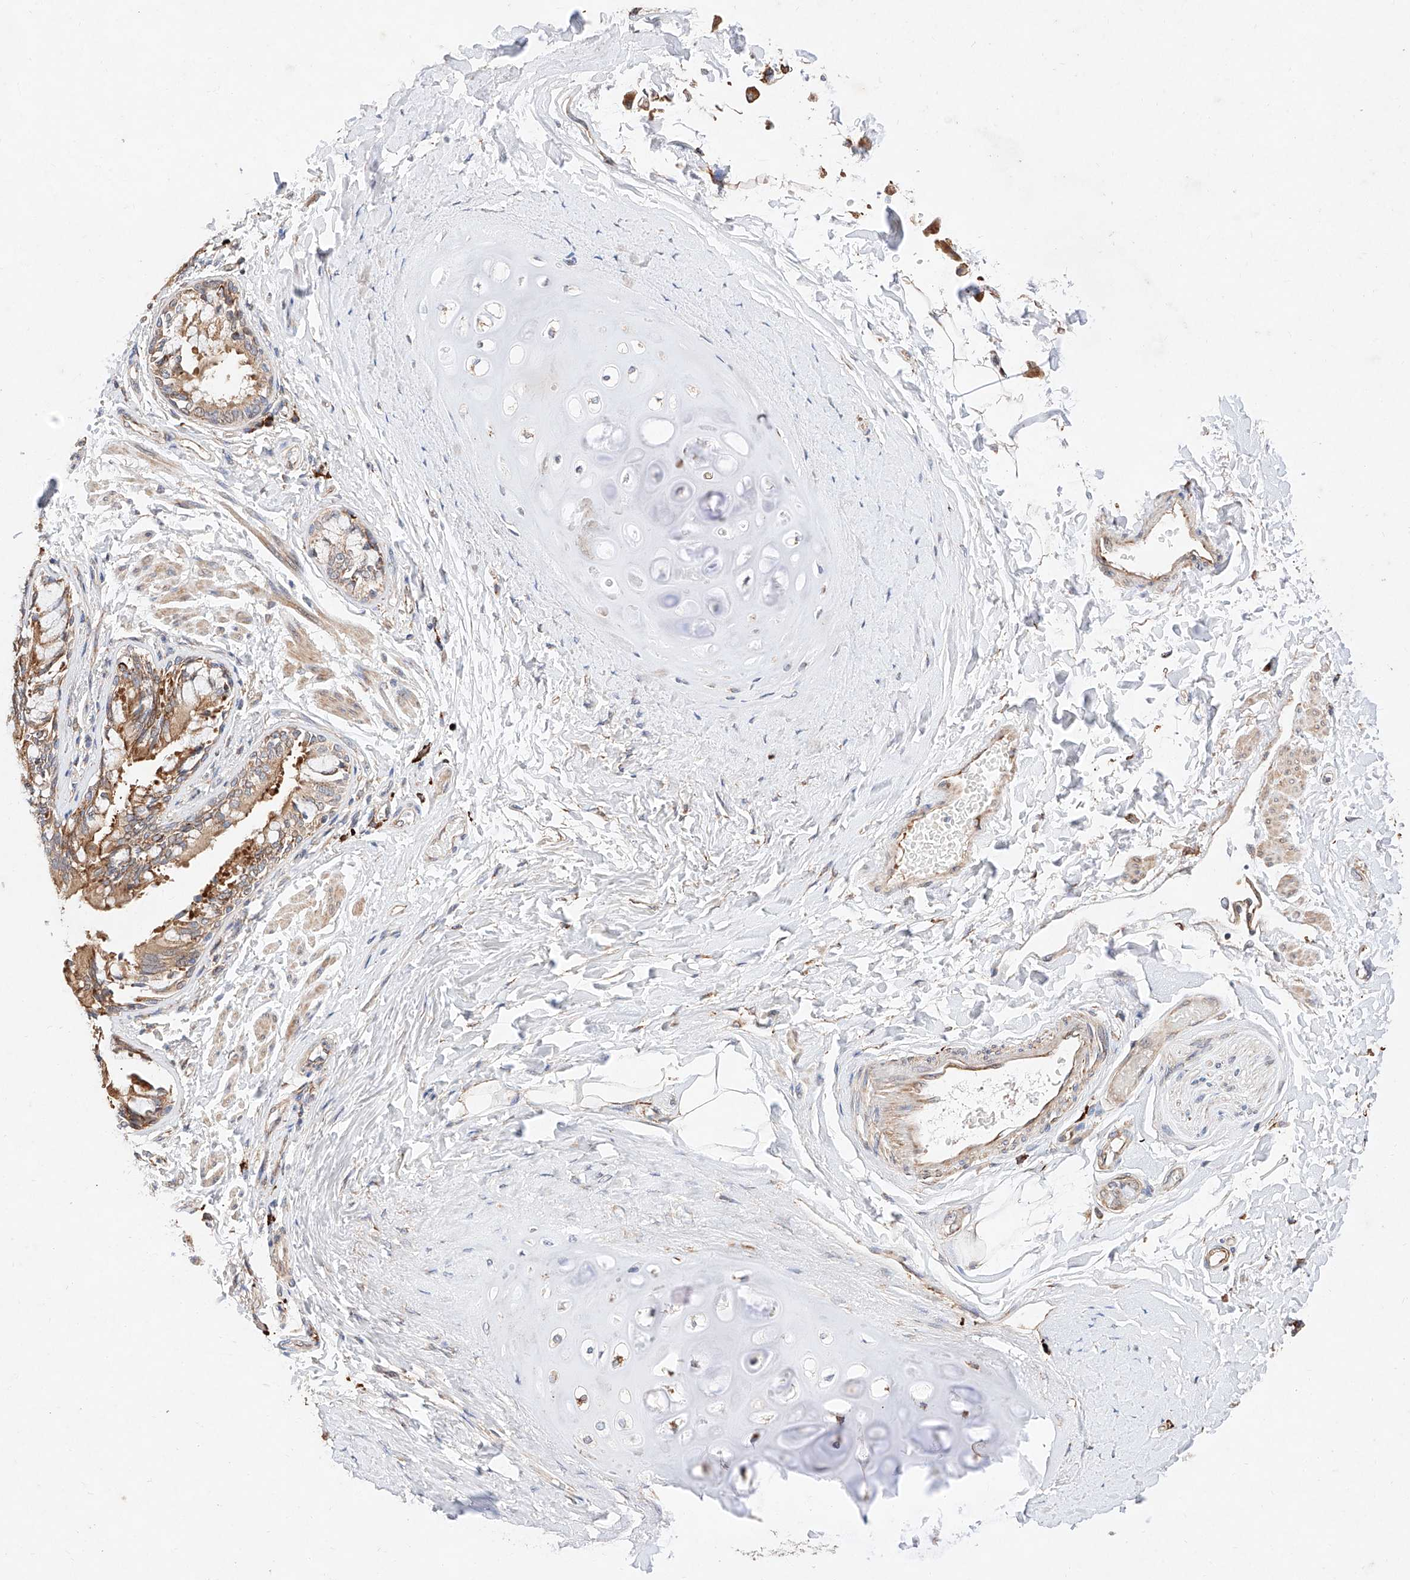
{"staining": {"intensity": "strong", "quantity": ">75%", "location": "cytoplasmic/membranous"}, "tissue": "bronchus", "cell_type": "Respiratory epithelial cells", "image_type": "normal", "snomed": [{"axis": "morphology", "description": "Normal tissue, NOS"}, {"axis": "morphology", "description": "Inflammation, NOS"}, {"axis": "topography", "description": "Lung"}], "caption": "IHC (DAB) staining of unremarkable bronchus exhibits strong cytoplasmic/membranous protein staining in about >75% of respiratory epithelial cells.", "gene": "ATP9B", "patient": {"sex": "female", "age": 46}}